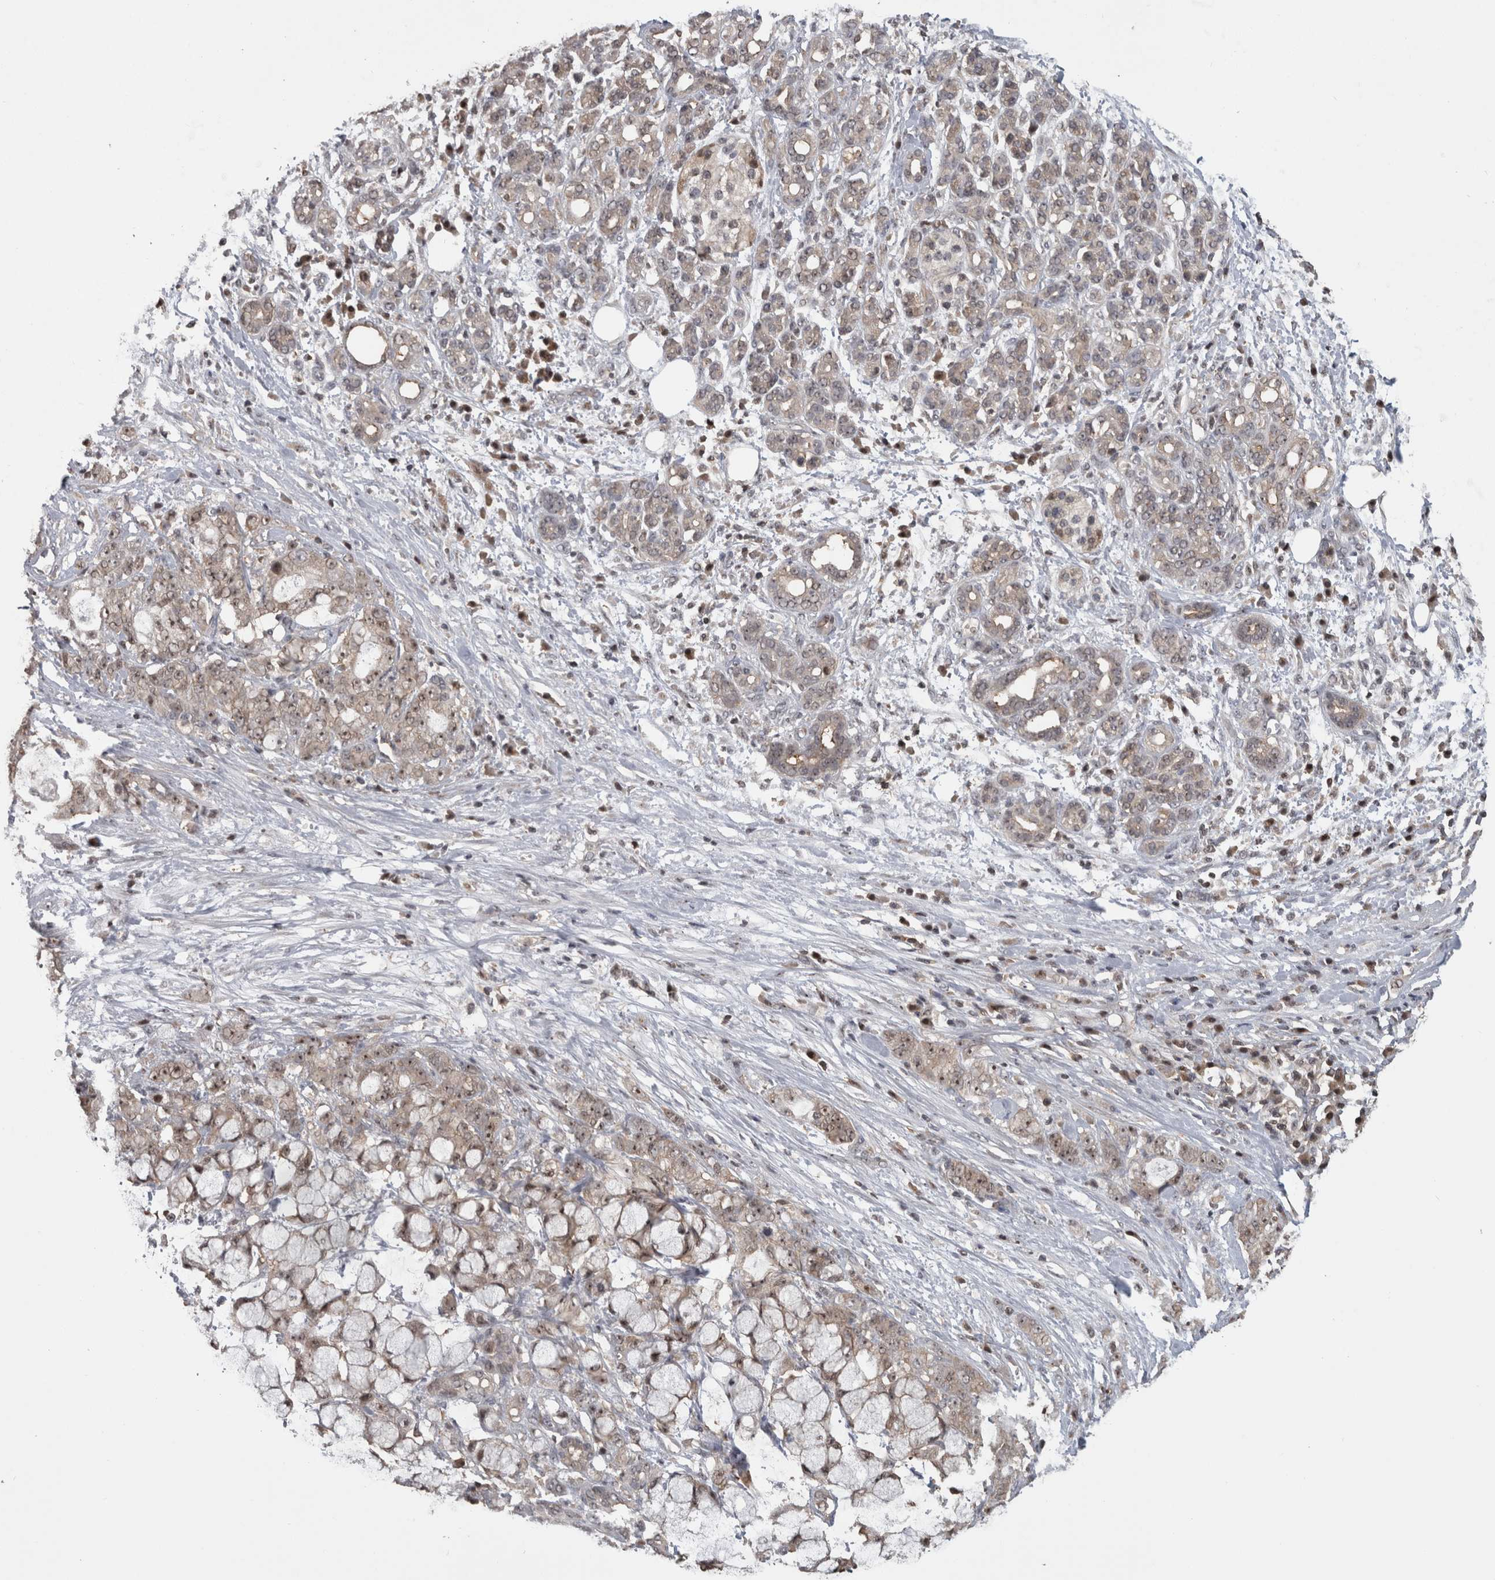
{"staining": {"intensity": "weak", "quantity": "25%-75%", "location": "nuclear"}, "tissue": "pancreatic cancer", "cell_type": "Tumor cells", "image_type": "cancer", "snomed": [{"axis": "morphology", "description": "Adenocarcinoma, NOS"}, {"axis": "topography", "description": "Pancreas"}], "caption": "Human pancreatic adenocarcinoma stained for a protein (brown) shows weak nuclear positive staining in approximately 25%-75% of tumor cells.", "gene": "TDRD7", "patient": {"sex": "female", "age": 73}}